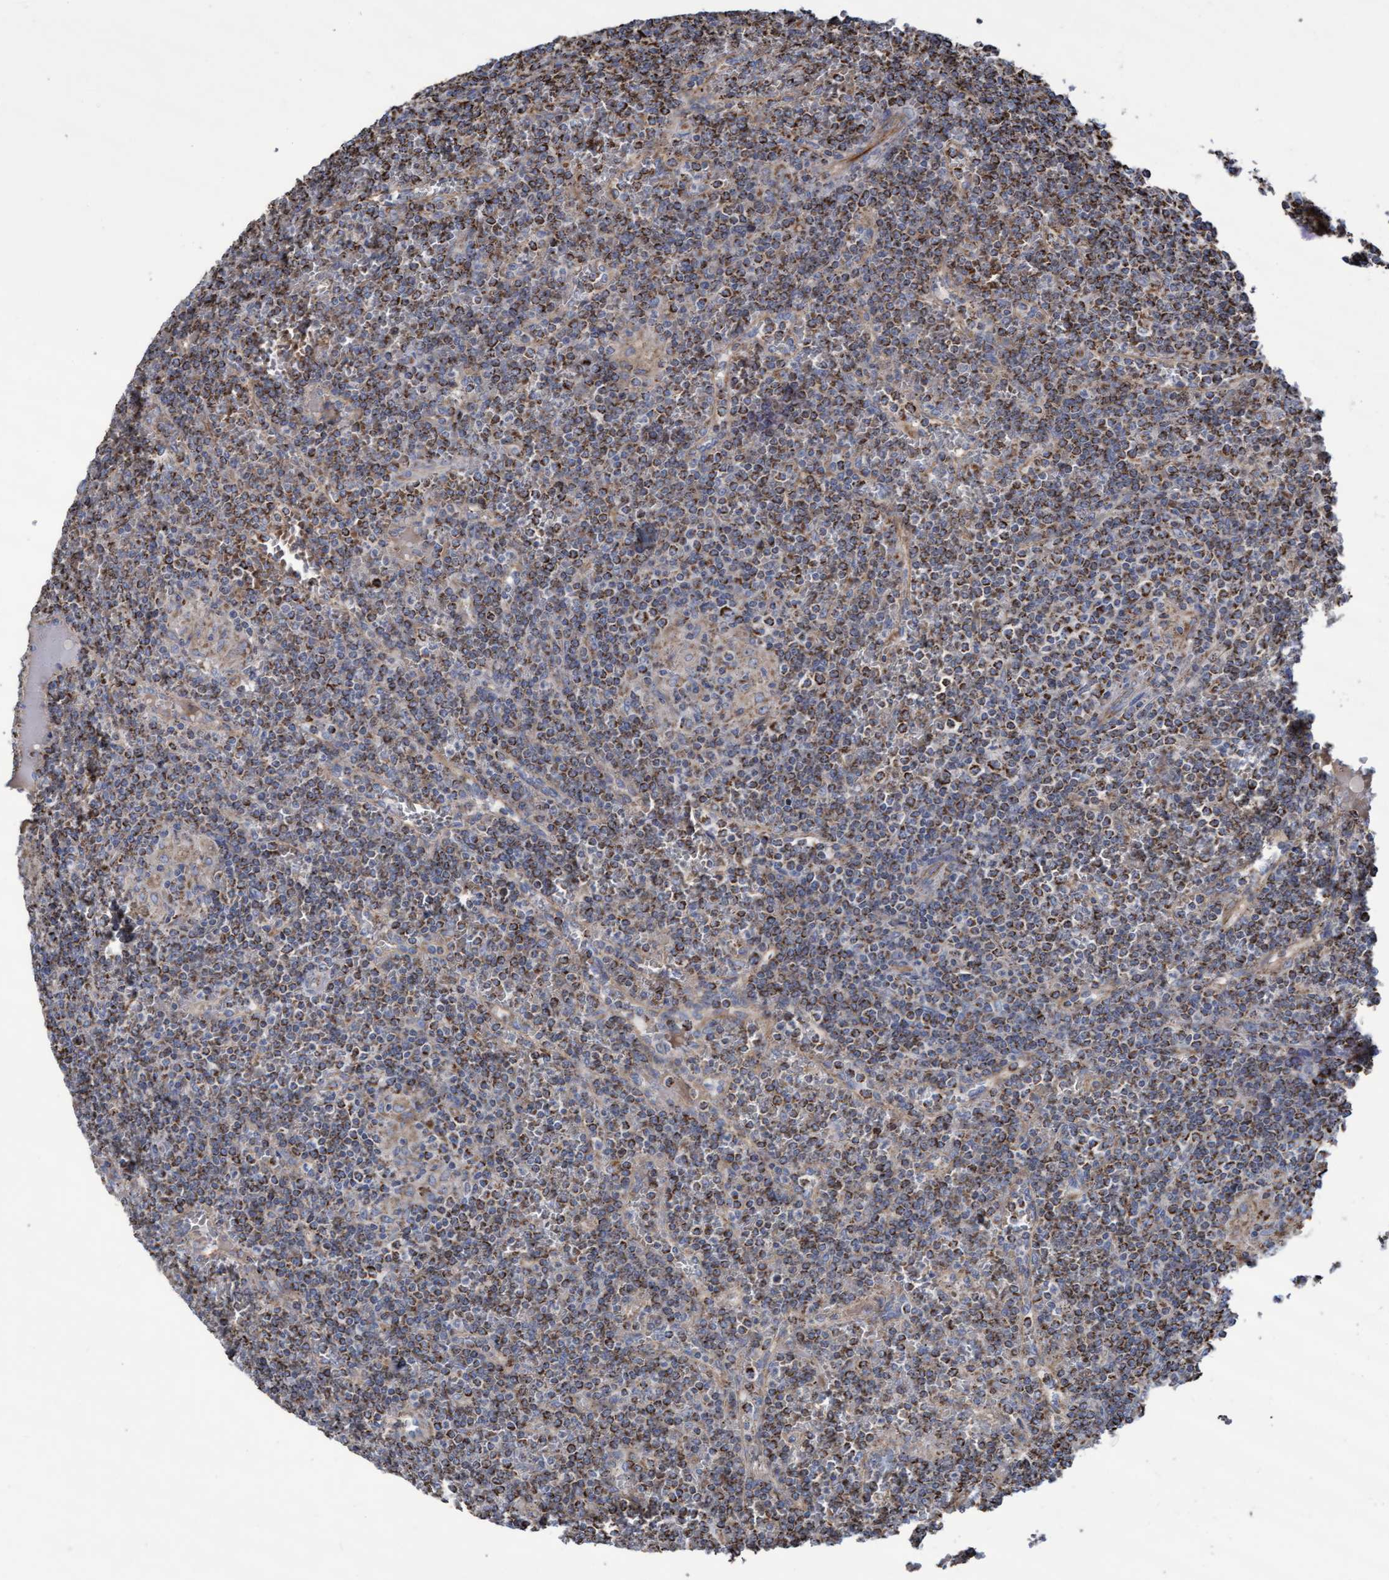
{"staining": {"intensity": "moderate", "quantity": ">75%", "location": "cytoplasmic/membranous"}, "tissue": "lymphoma", "cell_type": "Tumor cells", "image_type": "cancer", "snomed": [{"axis": "morphology", "description": "Malignant lymphoma, non-Hodgkin's type, Low grade"}, {"axis": "topography", "description": "Spleen"}], "caption": "DAB (3,3'-diaminobenzidine) immunohistochemical staining of lymphoma reveals moderate cytoplasmic/membranous protein staining in approximately >75% of tumor cells.", "gene": "COBL", "patient": {"sex": "female", "age": 19}}